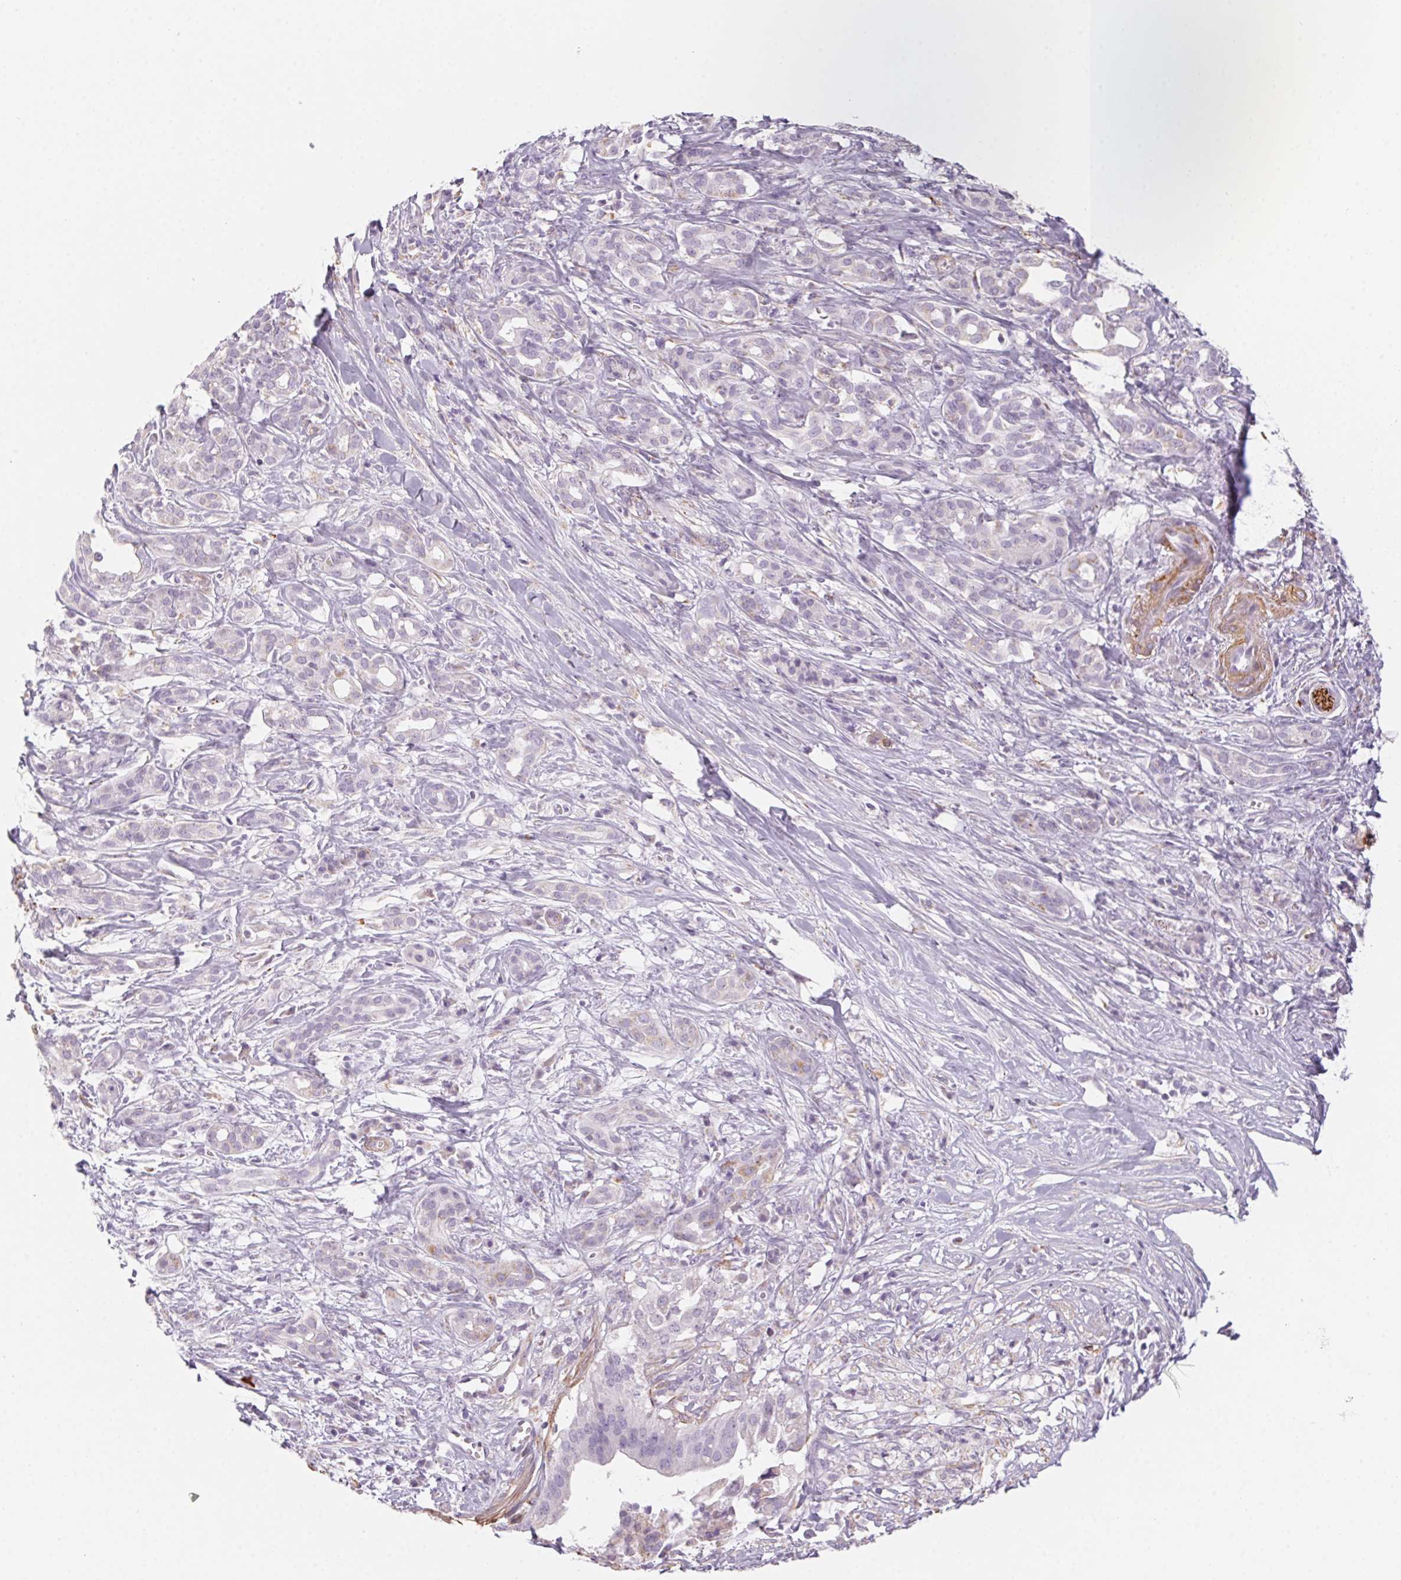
{"staining": {"intensity": "negative", "quantity": "none", "location": "none"}, "tissue": "pancreatic cancer", "cell_type": "Tumor cells", "image_type": "cancer", "snomed": [{"axis": "morphology", "description": "Adenocarcinoma, NOS"}, {"axis": "topography", "description": "Pancreas"}], "caption": "Photomicrograph shows no protein staining in tumor cells of adenocarcinoma (pancreatic) tissue.", "gene": "PRPH", "patient": {"sex": "male", "age": 61}}